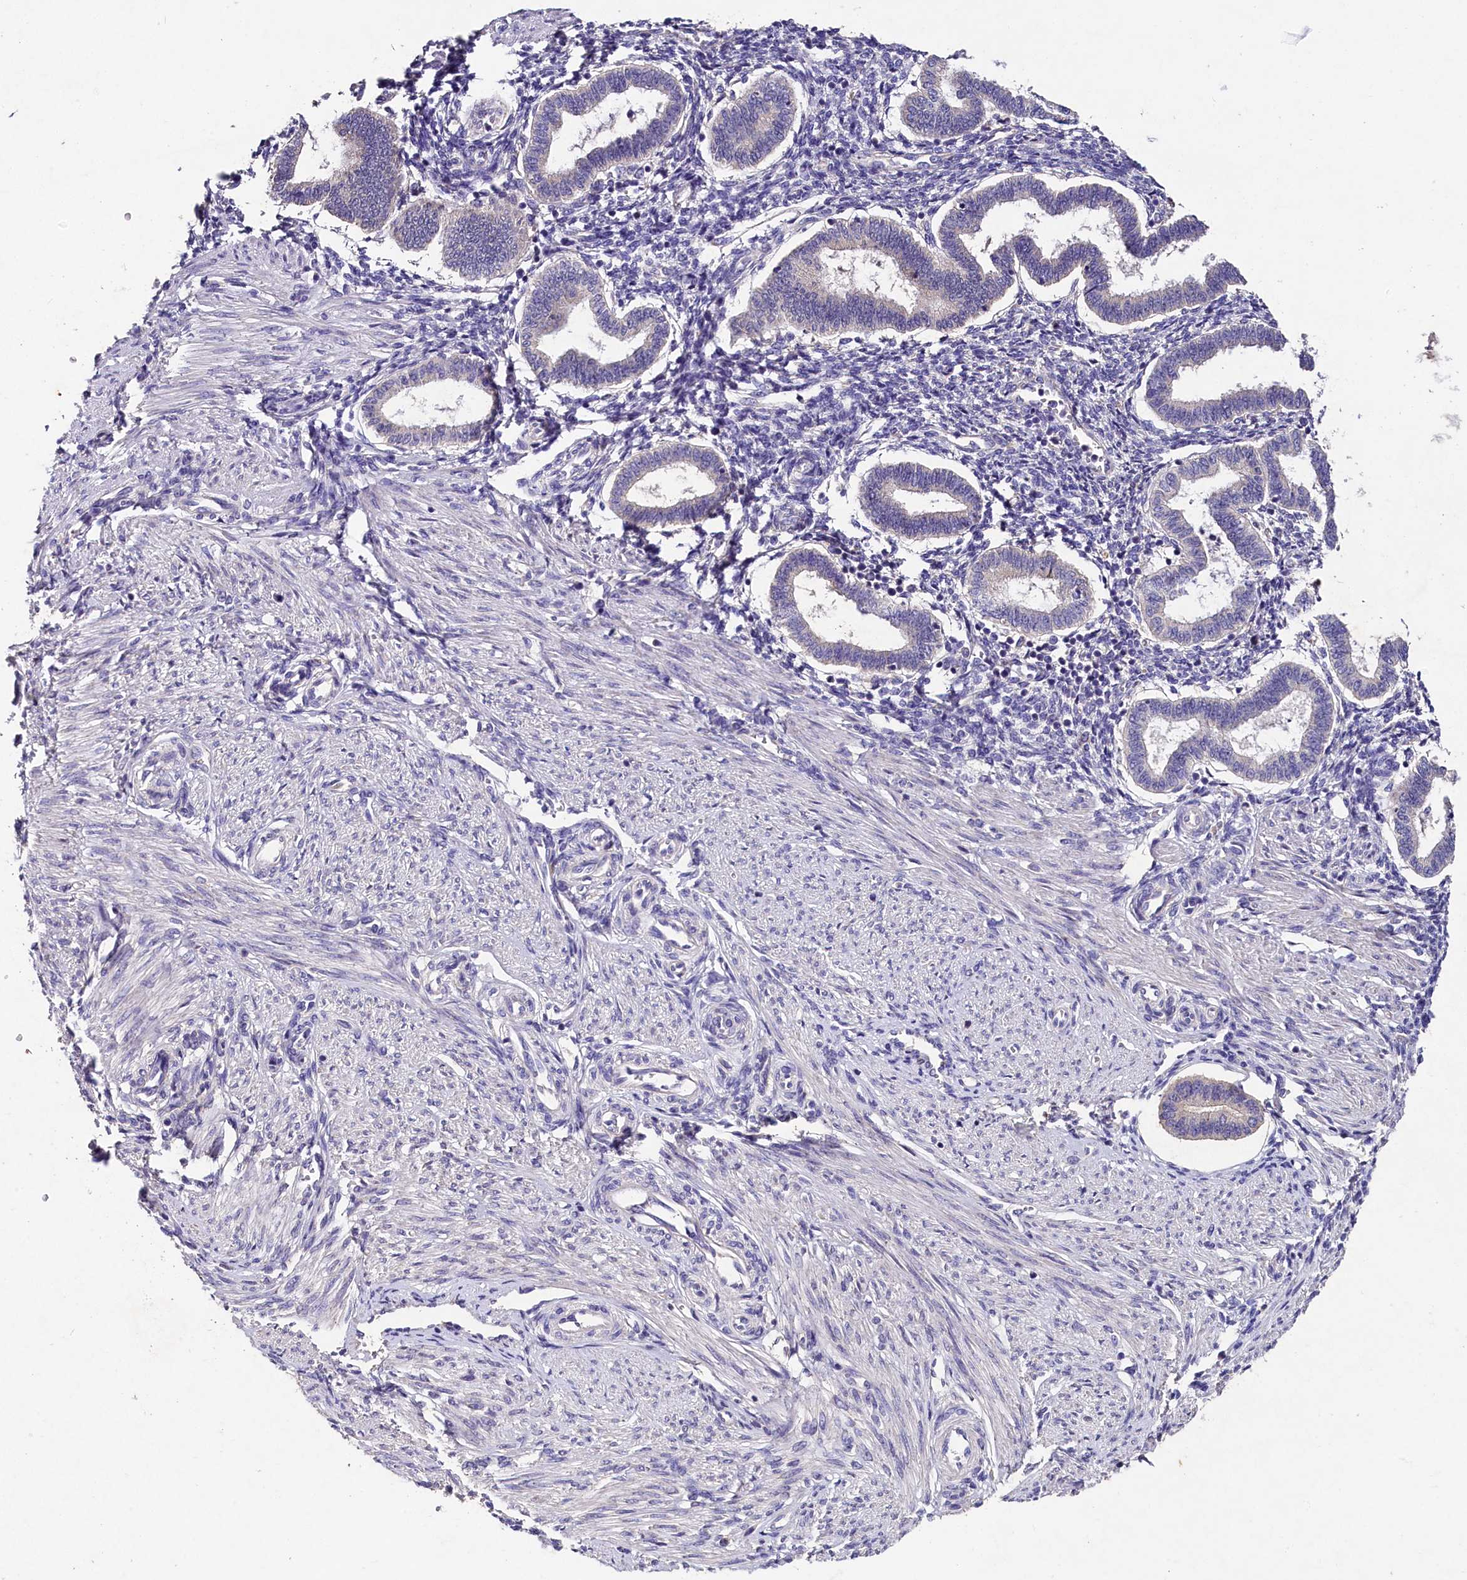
{"staining": {"intensity": "negative", "quantity": "none", "location": "none"}, "tissue": "endometrium", "cell_type": "Cells in endometrial stroma", "image_type": "normal", "snomed": [{"axis": "morphology", "description": "Normal tissue, NOS"}, {"axis": "topography", "description": "Endometrium"}], "caption": "Cells in endometrial stroma are negative for brown protein staining in unremarkable endometrium. (Stains: DAB (3,3'-diaminobenzidine) IHC with hematoxylin counter stain, Microscopy: brightfield microscopy at high magnification).", "gene": "ST7L", "patient": {"sex": "female", "age": 24}}